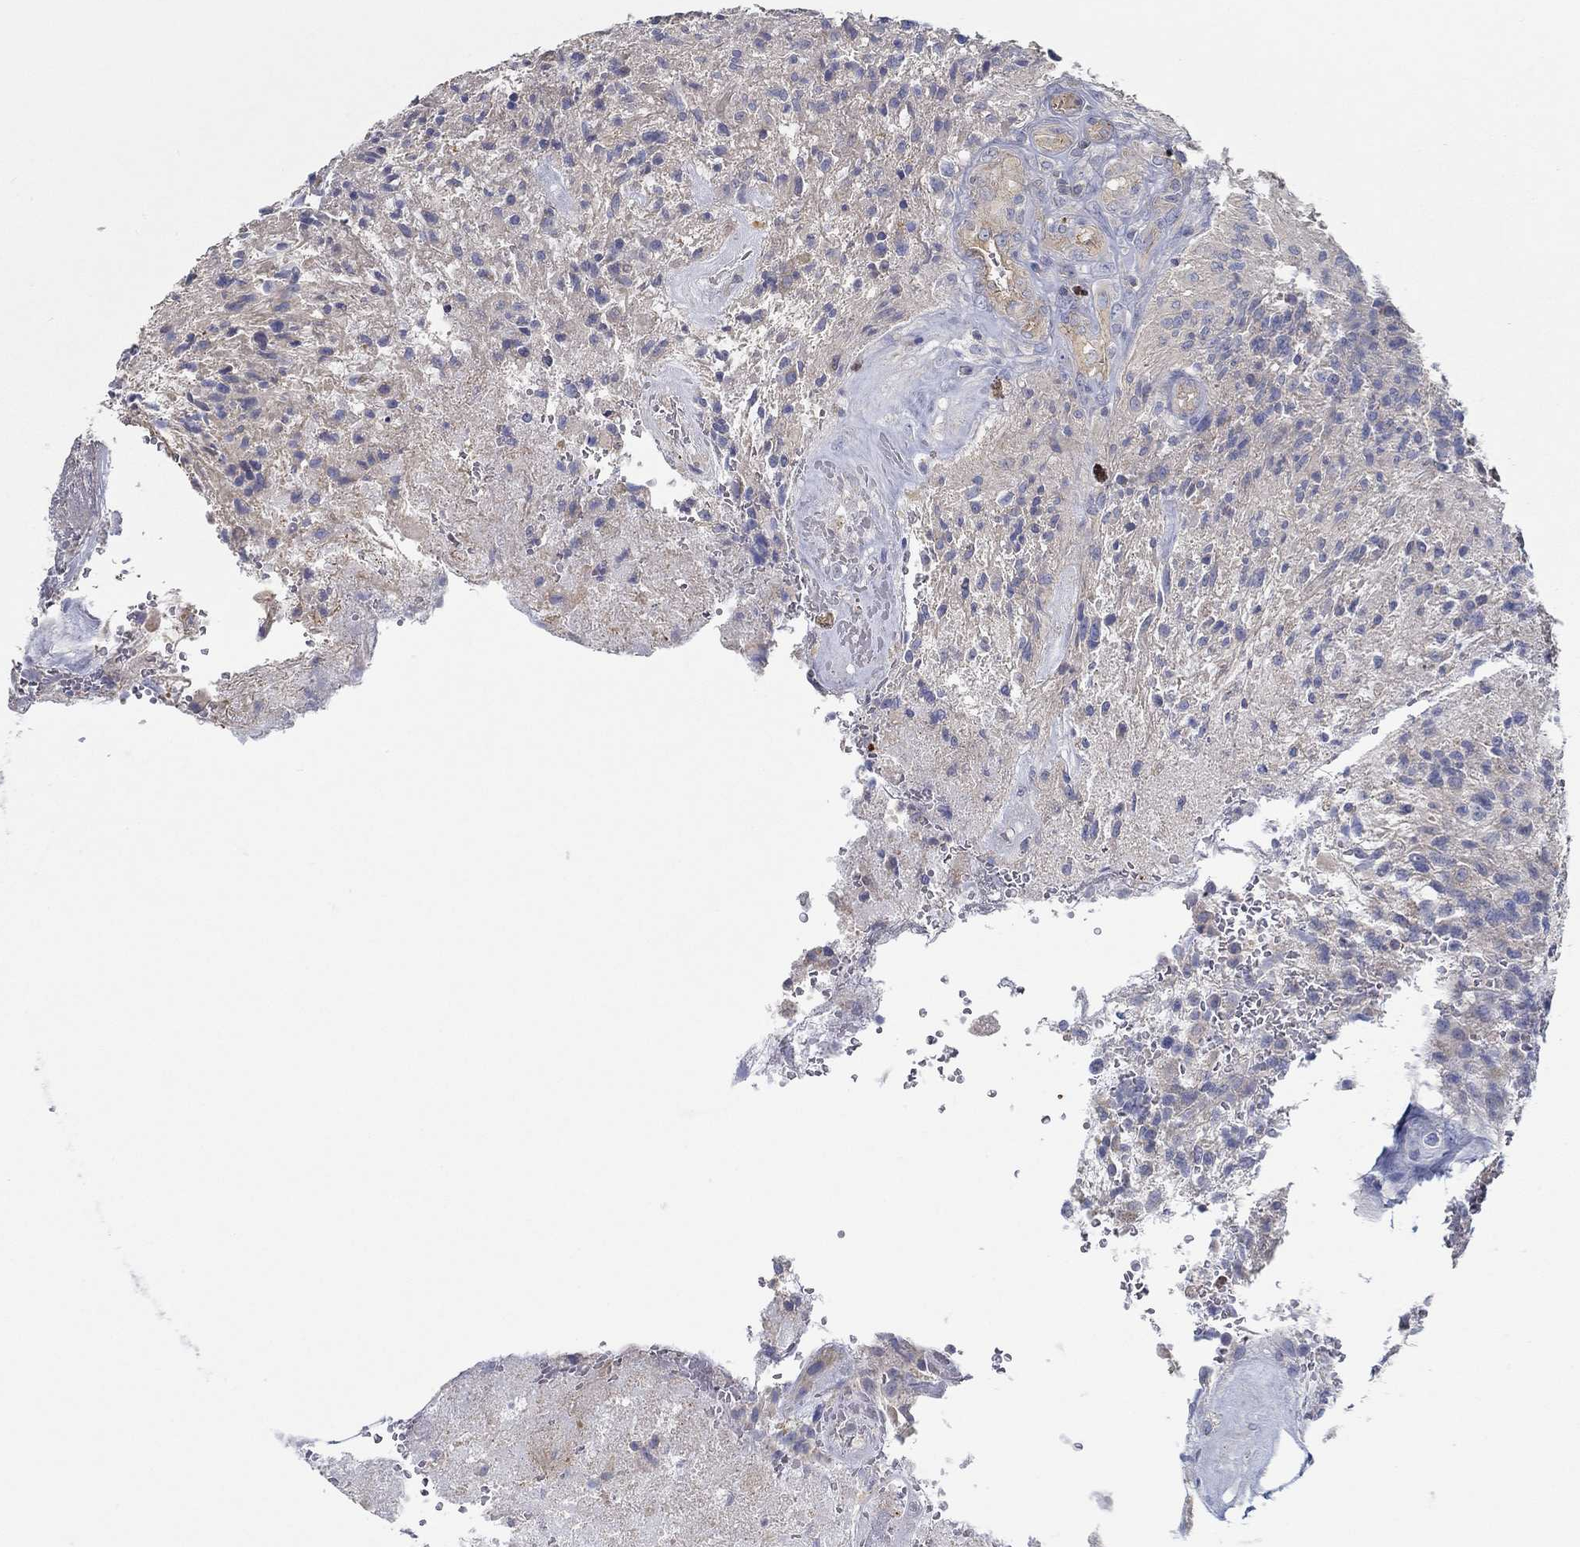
{"staining": {"intensity": "negative", "quantity": "none", "location": "none"}, "tissue": "glioma", "cell_type": "Tumor cells", "image_type": "cancer", "snomed": [{"axis": "morphology", "description": "Glioma, malignant, High grade"}, {"axis": "topography", "description": "Brain"}], "caption": "The histopathology image reveals no significant positivity in tumor cells of glioma.", "gene": "BBOF1", "patient": {"sex": "male", "age": 56}}